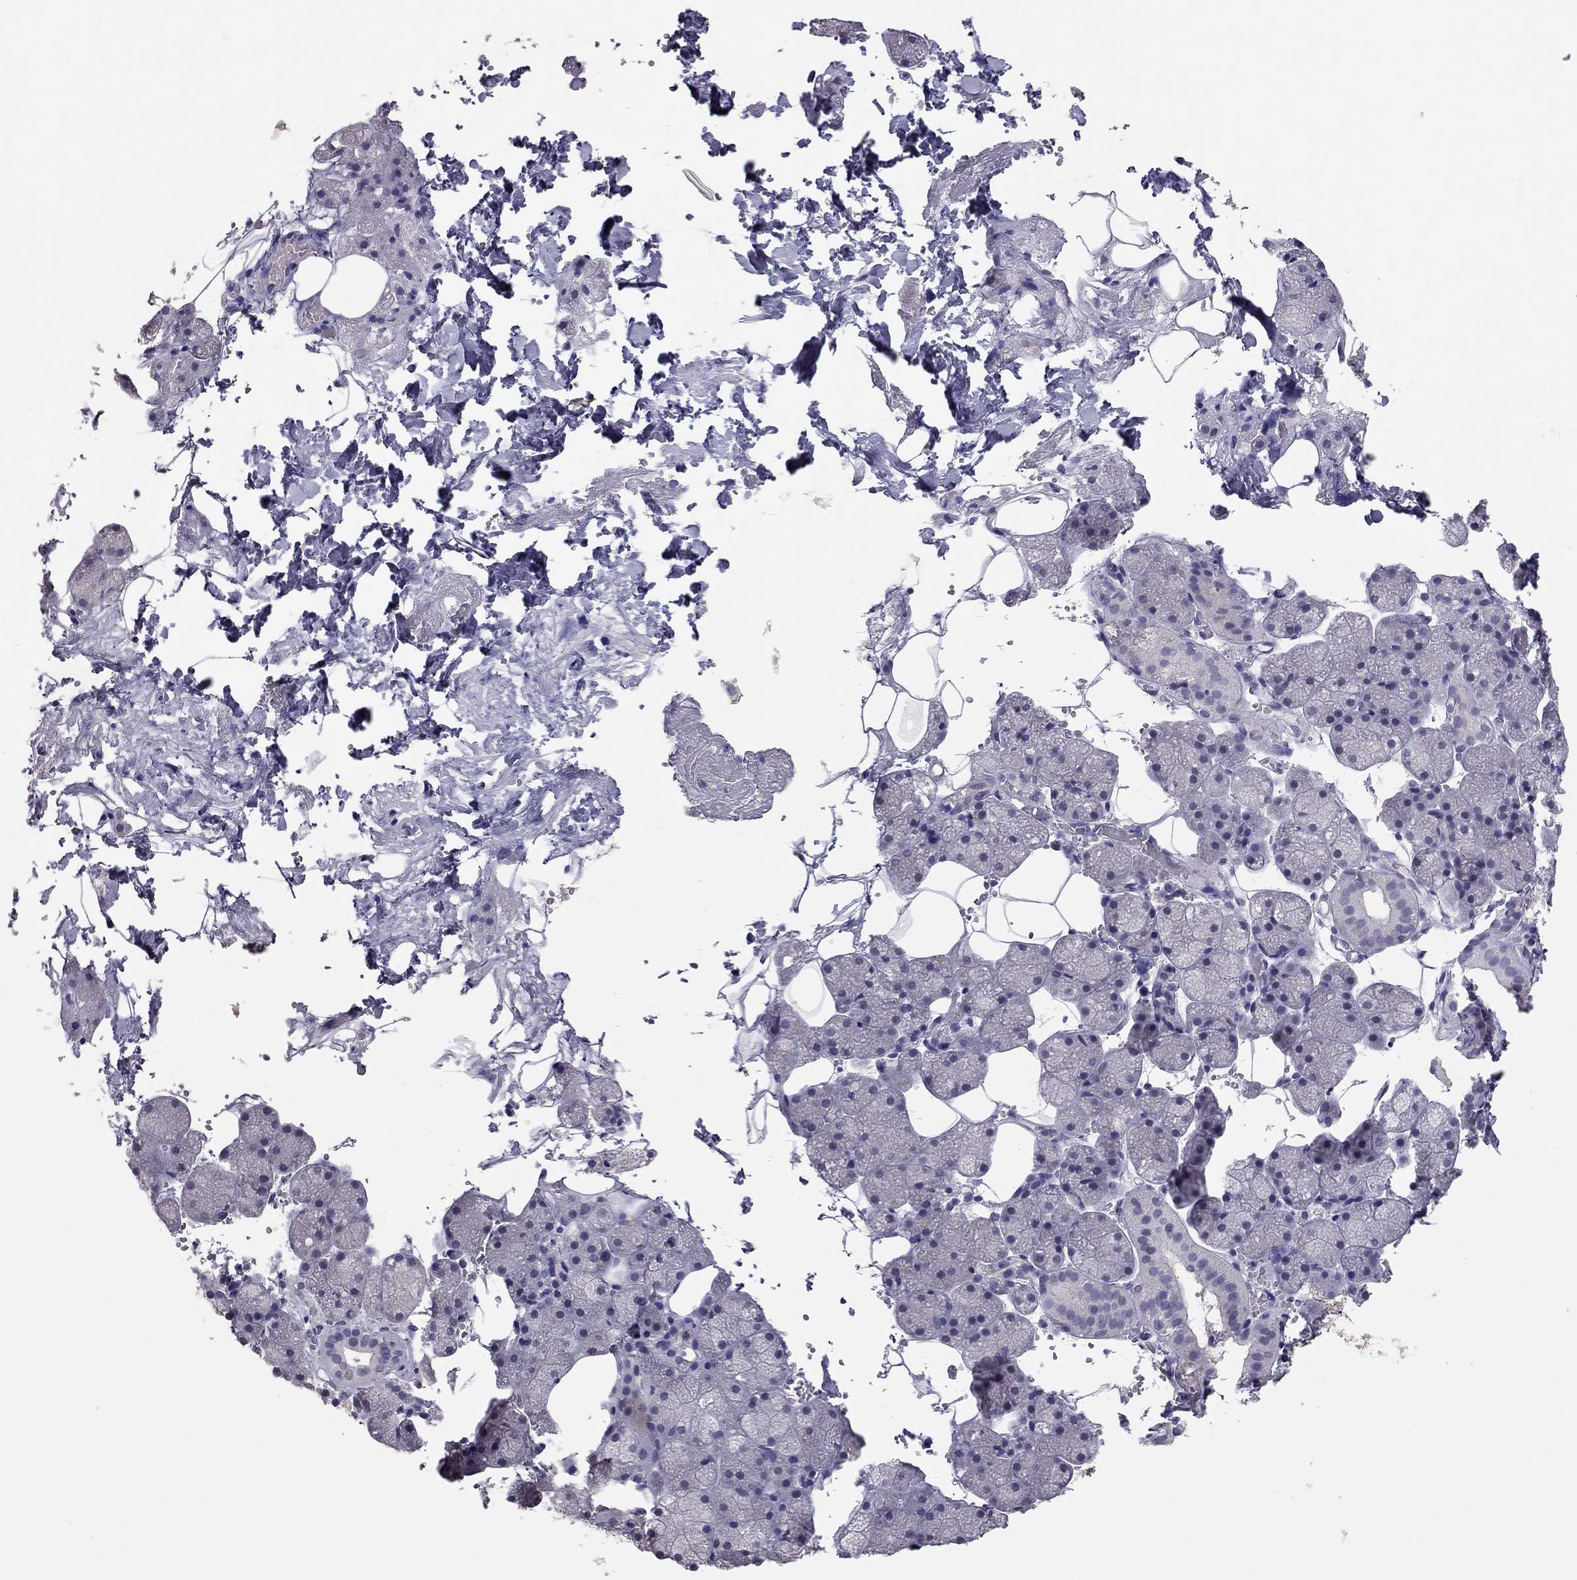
{"staining": {"intensity": "negative", "quantity": "none", "location": "none"}, "tissue": "salivary gland", "cell_type": "Glandular cells", "image_type": "normal", "snomed": [{"axis": "morphology", "description": "Normal tissue, NOS"}, {"axis": "topography", "description": "Salivary gland"}], "caption": "Benign salivary gland was stained to show a protein in brown. There is no significant expression in glandular cells. Brightfield microscopy of immunohistochemistry (IHC) stained with DAB (brown) and hematoxylin (blue), captured at high magnification.", "gene": "ADORA2A", "patient": {"sex": "male", "age": 38}}